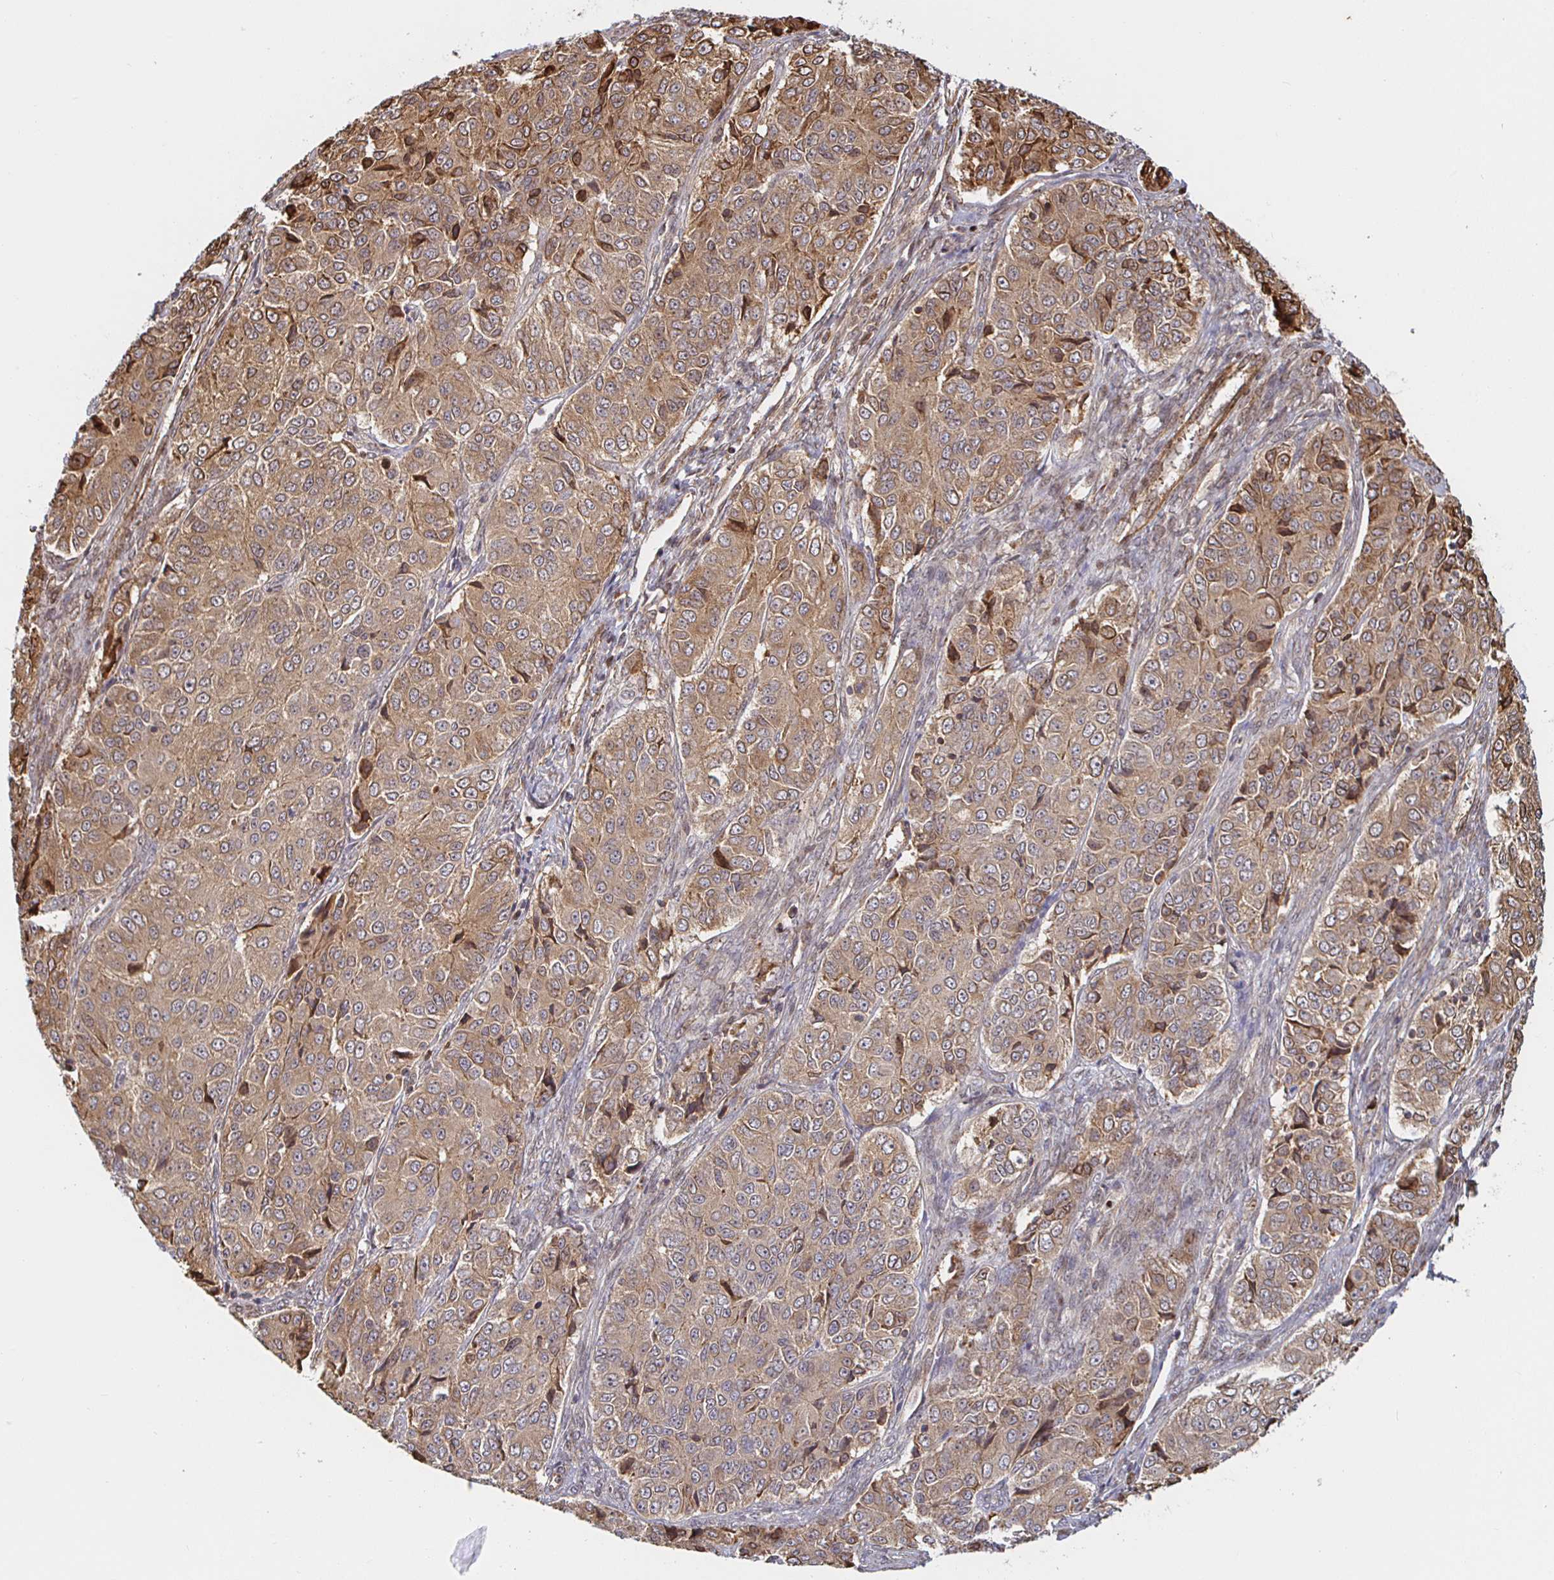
{"staining": {"intensity": "moderate", "quantity": ">75%", "location": "cytoplasmic/membranous"}, "tissue": "ovarian cancer", "cell_type": "Tumor cells", "image_type": "cancer", "snomed": [{"axis": "morphology", "description": "Carcinoma, endometroid"}, {"axis": "topography", "description": "Ovary"}], "caption": "Human ovarian endometroid carcinoma stained with a brown dye reveals moderate cytoplasmic/membranous positive staining in approximately >75% of tumor cells.", "gene": "STRAP", "patient": {"sex": "female", "age": 51}}